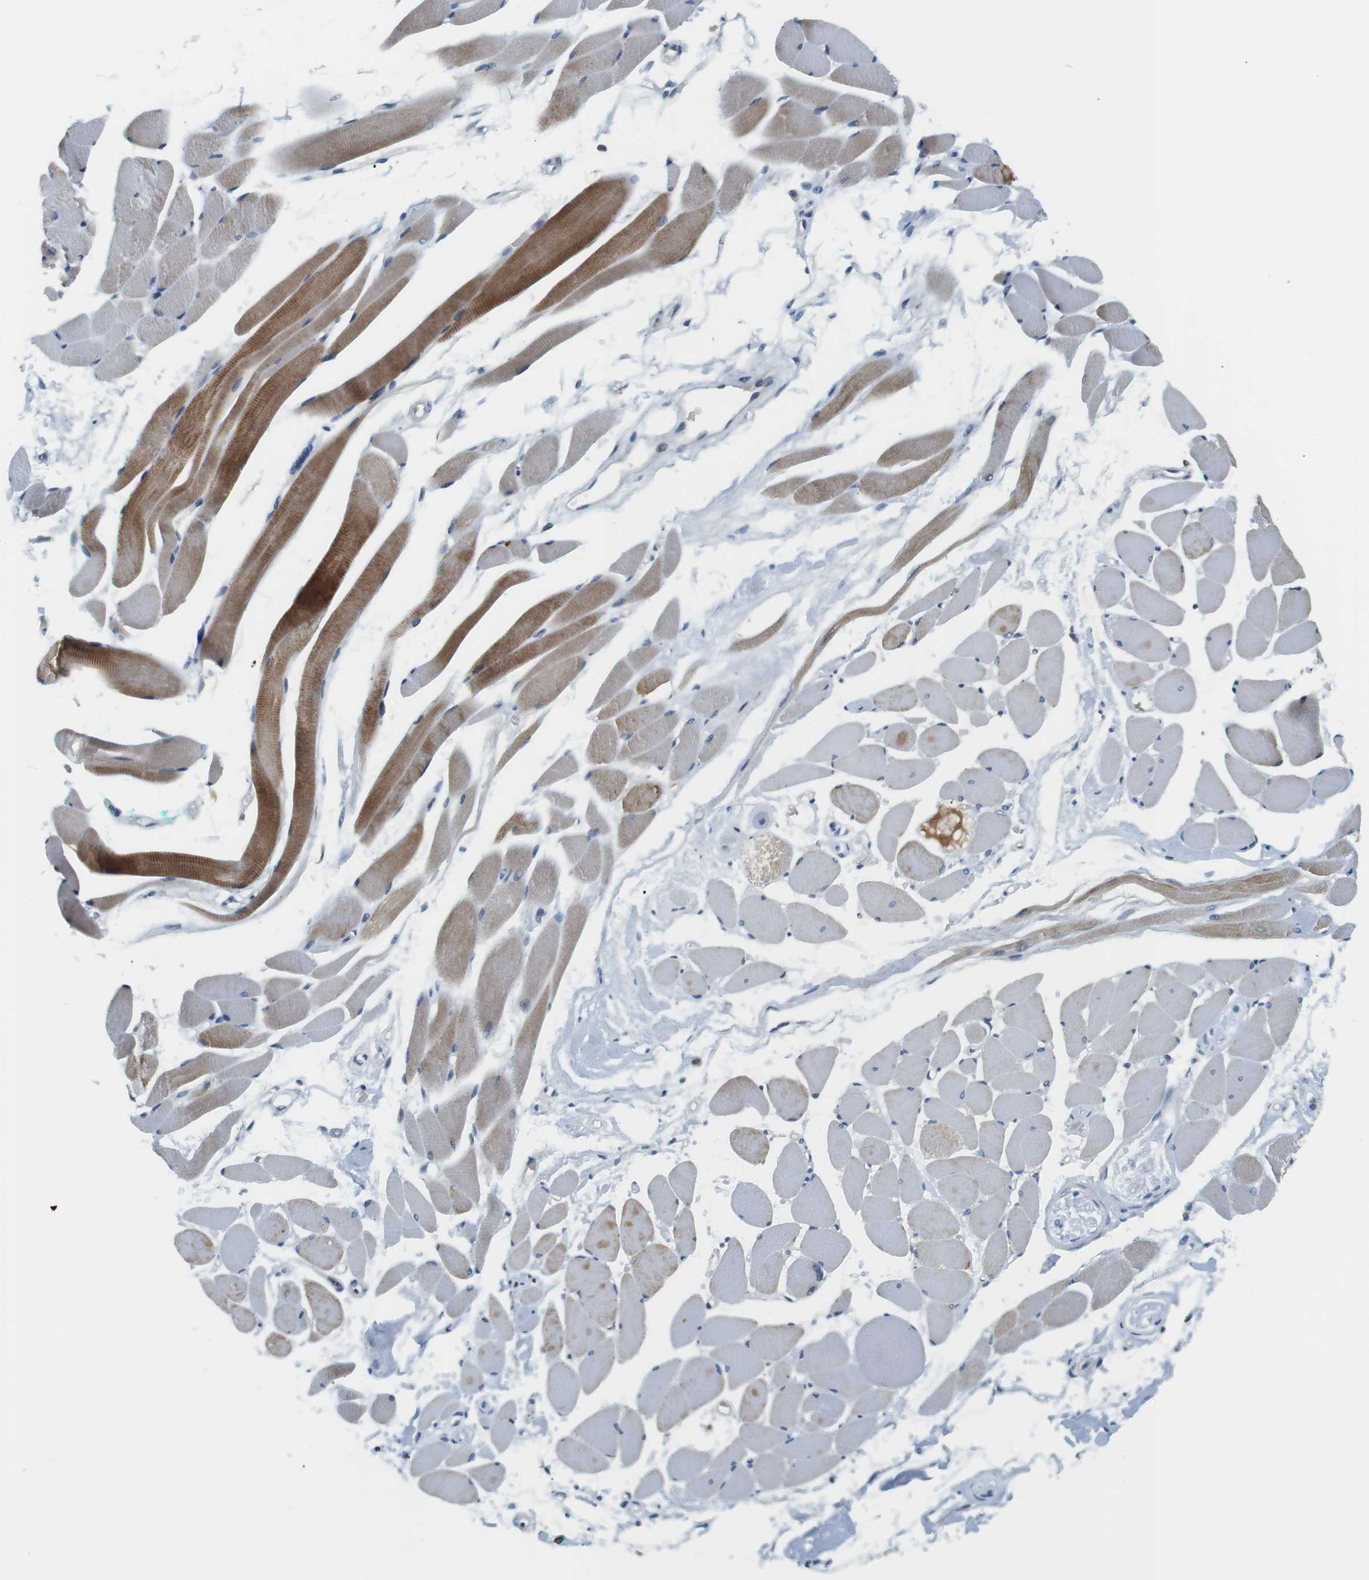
{"staining": {"intensity": "moderate", "quantity": "25%-75%", "location": "cytoplasmic/membranous"}, "tissue": "skeletal muscle", "cell_type": "Myocytes", "image_type": "normal", "snomed": [{"axis": "morphology", "description": "Normal tissue, NOS"}, {"axis": "topography", "description": "Skeletal muscle"}, {"axis": "topography", "description": "Peripheral nerve tissue"}], "caption": "A medium amount of moderate cytoplasmic/membranous staining is present in about 25%-75% of myocytes in benign skeletal muscle.", "gene": "WNT7A", "patient": {"sex": "female", "age": 84}}